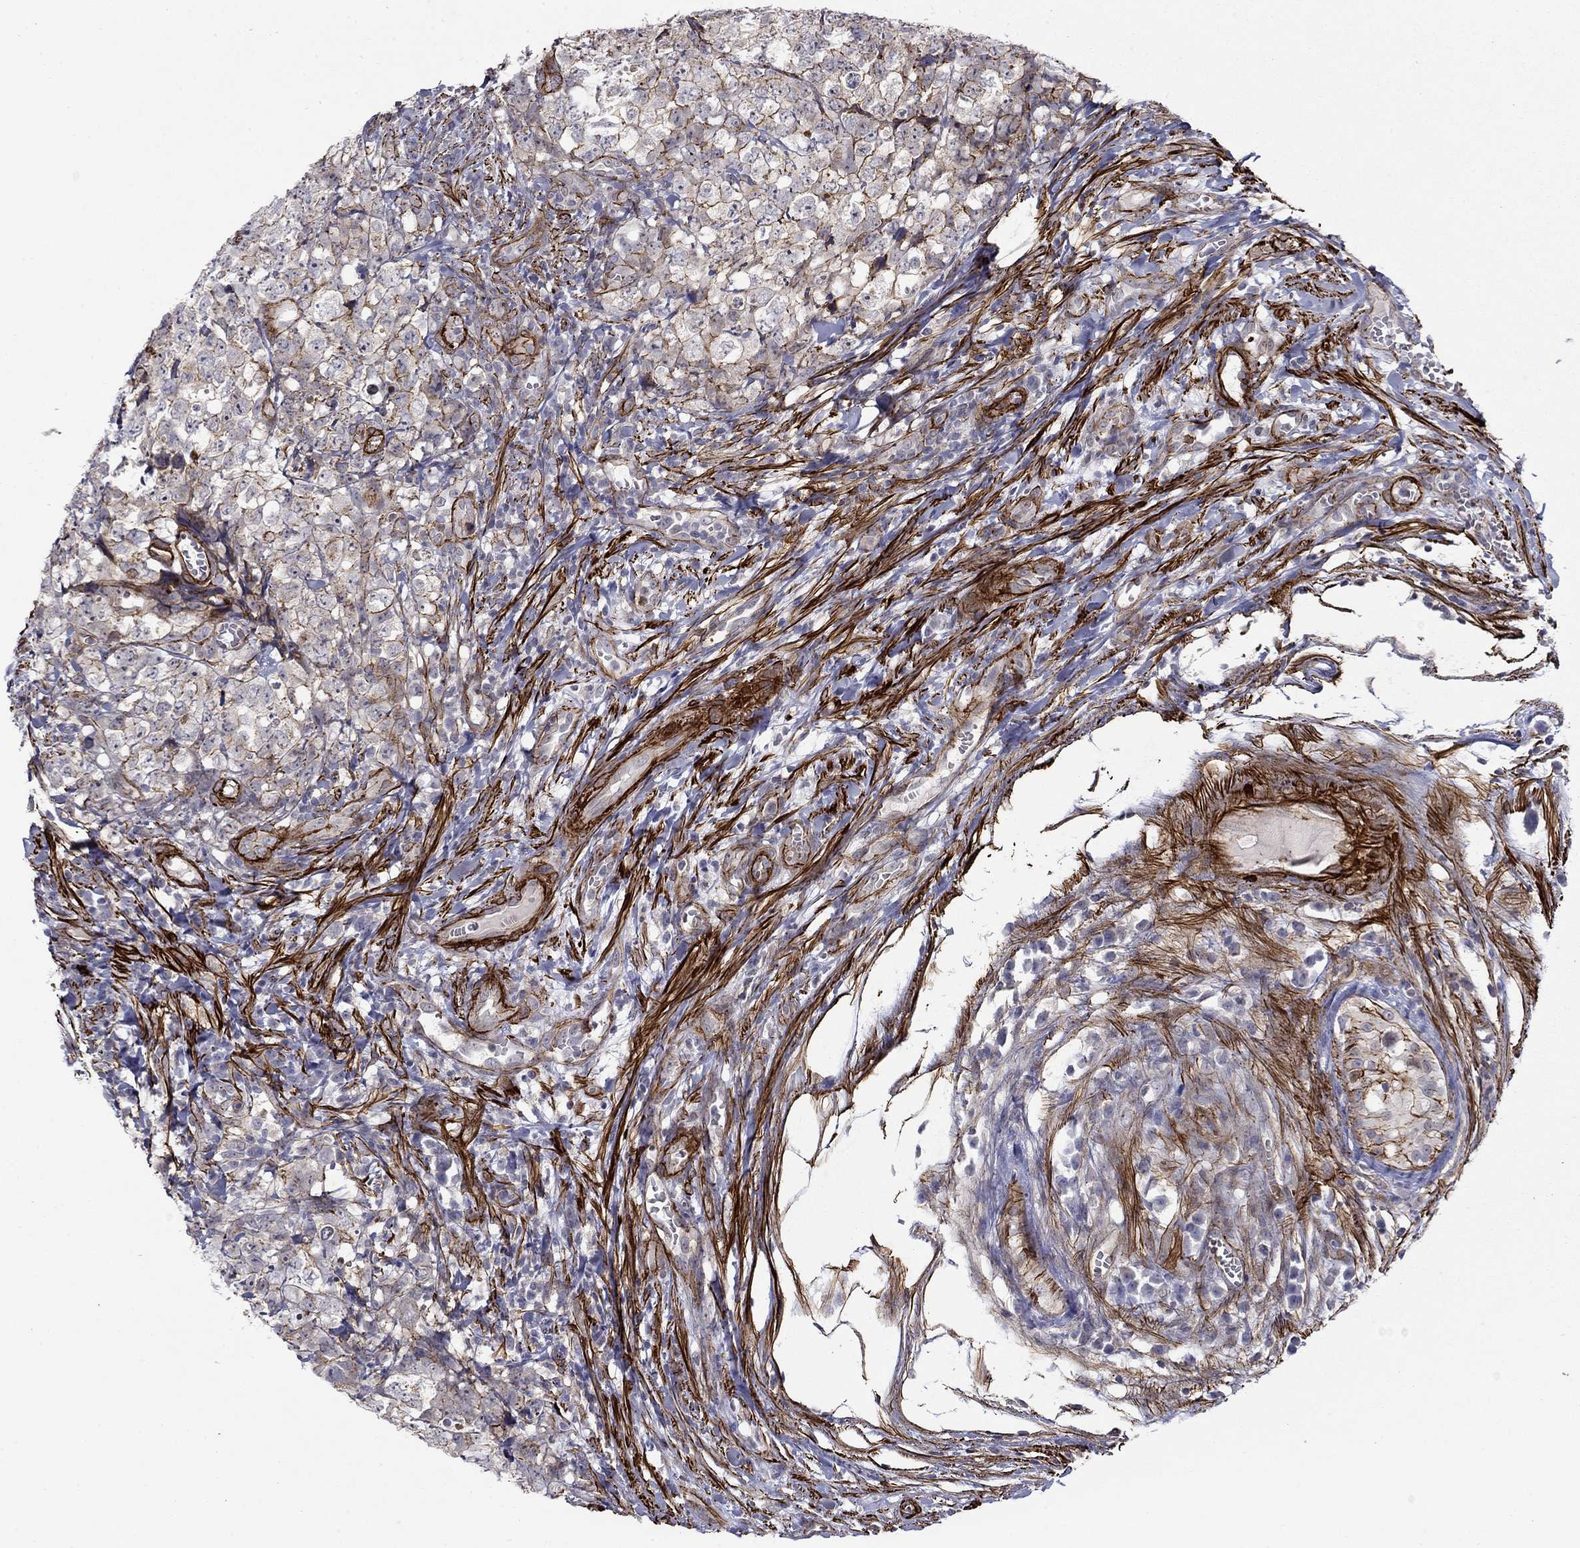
{"staining": {"intensity": "strong", "quantity": "<25%", "location": "cytoplasmic/membranous"}, "tissue": "testis cancer", "cell_type": "Tumor cells", "image_type": "cancer", "snomed": [{"axis": "morphology", "description": "Carcinoma, Embryonal, NOS"}, {"axis": "topography", "description": "Testis"}], "caption": "Embryonal carcinoma (testis) stained with immunohistochemistry exhibits strong cytoplasmic/membranous staining in about <25% of tumor cells.", "gene": "KRBA1", "patient": {"sex": "male", "age": 23}}